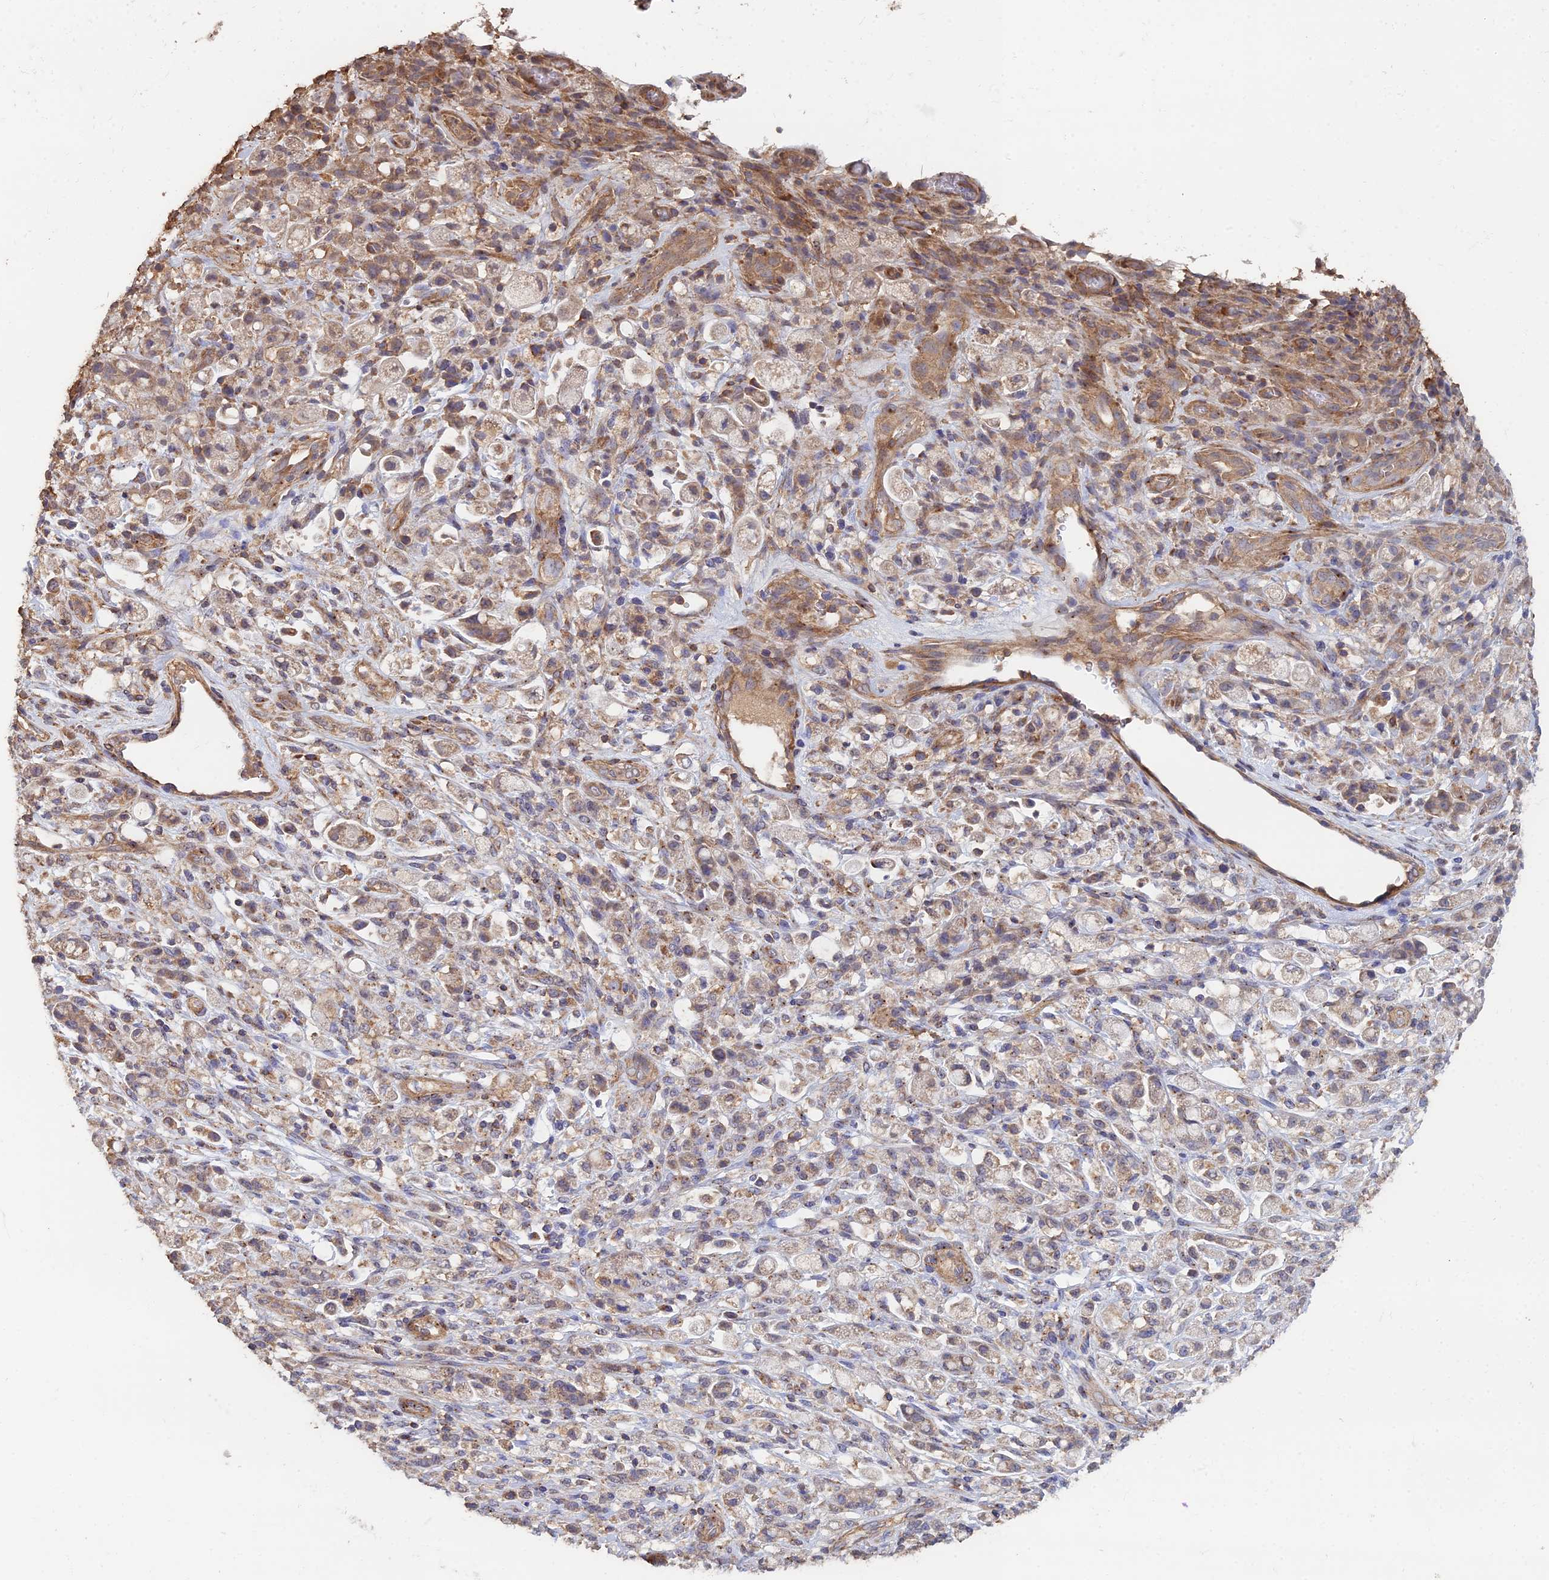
{"staining": {"intensity": "weak", "quantity": ">75%", "location": "cytoplasmic/membranous"}, "tissue": "stomach cancer", "cell_type": "Tumor cells", "image_type": "cancer", "snomed": [{"axis": "morphology", "description": "Adenocarcinoma, NOS"}, {"axis": "topography", "description": "Stomach"}], "caption": "Immunohistochemical staining of human stomach cancer shows weak cytoplasmic/membranous protein staining in about >75% of tumor cells.", "gene": "SPANXN4", "patient": {"sex": "female", "age": 60}}